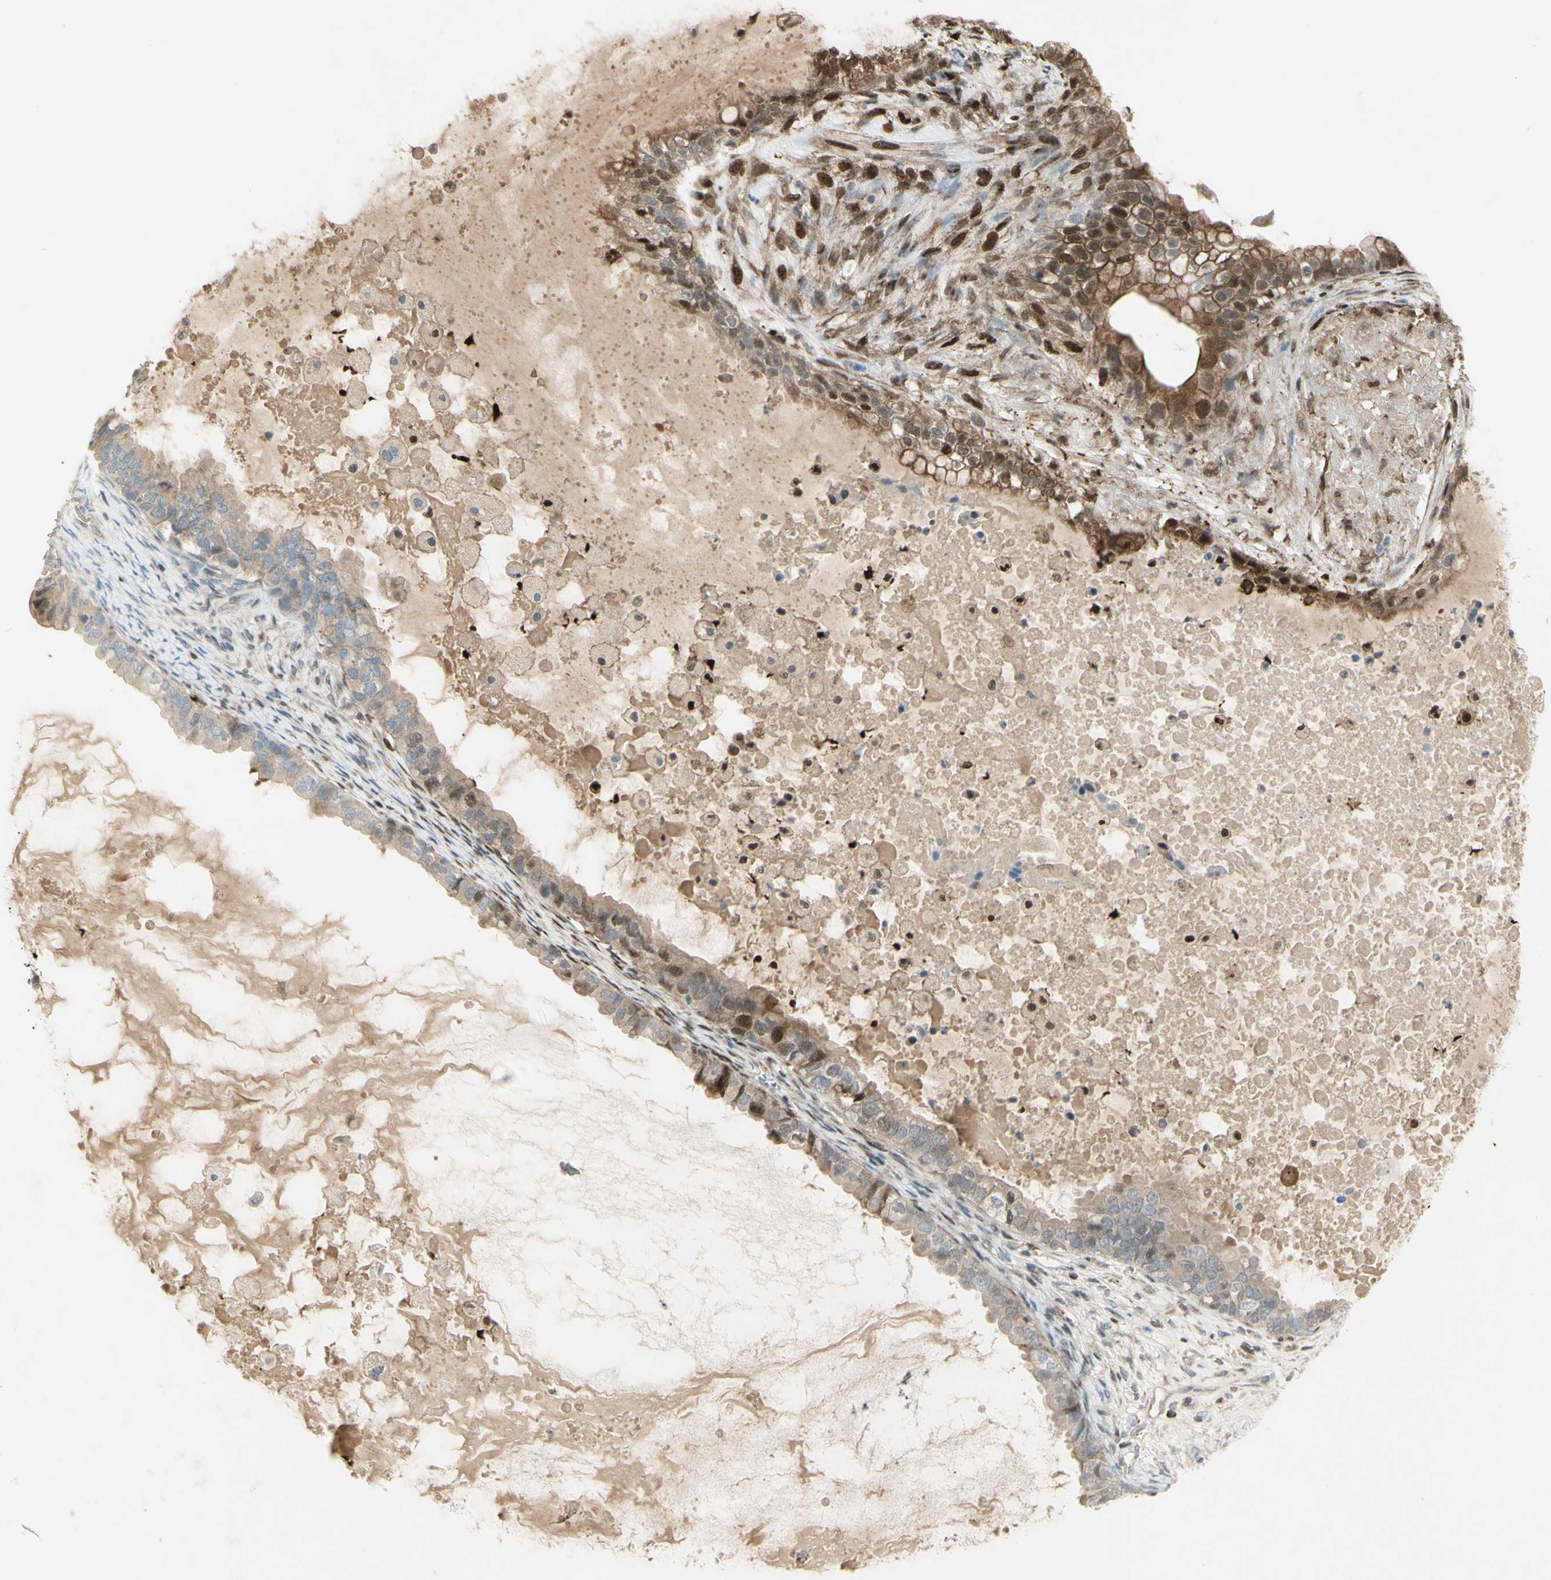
{"staining": {"intensity": "moderate", "quantity": ">75%", "location": "cytoplasmic/membranous"}, "tissue": "ovarian cancer", "cell_type": "Tumor cells", "image_type": "cancer", "snomed": [{"axis": "morphology", "description": "Cystadenocarcinoma, mucinous, NOS"}, {"axis": "topography", "description": "Ovary"}], "caption": "Immunohistochemical staining of human ovarian mucinous cystadenocarcinoma demonstrates medium levels of moderate cytoplasmic/membranous protein positivity in about >75% of tumor cells.", "gene": "C1orf159", "patient": {"sex": "female", "age": 80}}